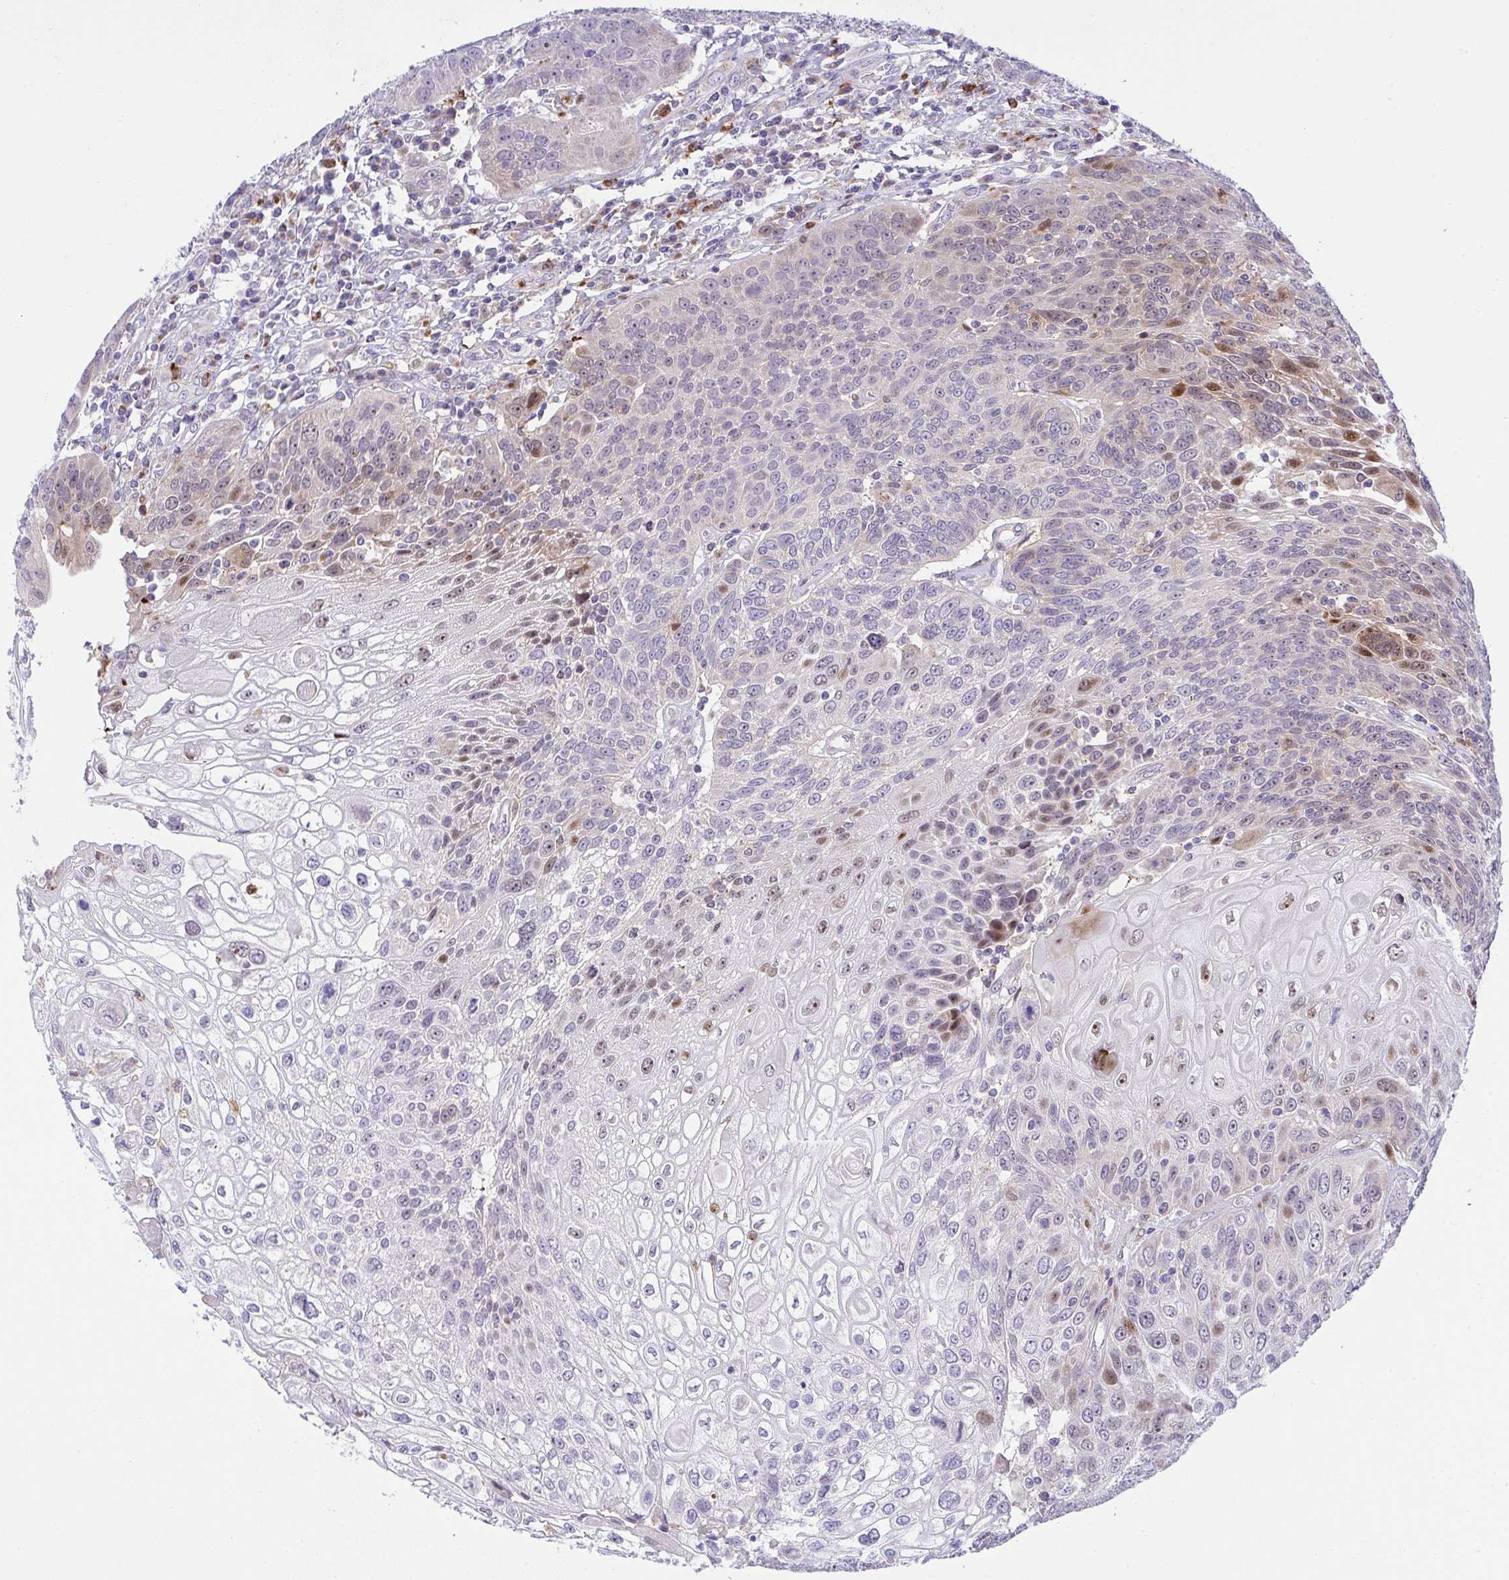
{"staining": {"intensity": "strong", "quantity": "<25%", "location": "cytoplasmic/membranous,nuclear"}, "tissue": "urothelial cancer", "cell_type": "Tumor cells", "image_type": "cancer", "snomed": [{"axis": "morphology", "description": "Urothelial carcinoma, High grade"}, {"axis": "topography", "description": "Urinary bladder"}], "caption": "Protein positivity by immunohistochemistry shows strong cytoplasmic/membranous and nuclear positivity in approximately <25% of tumor cells in urothelial cancer.", "gene": "ZNF554", "patient": {"sex": "female", "age": 70}}